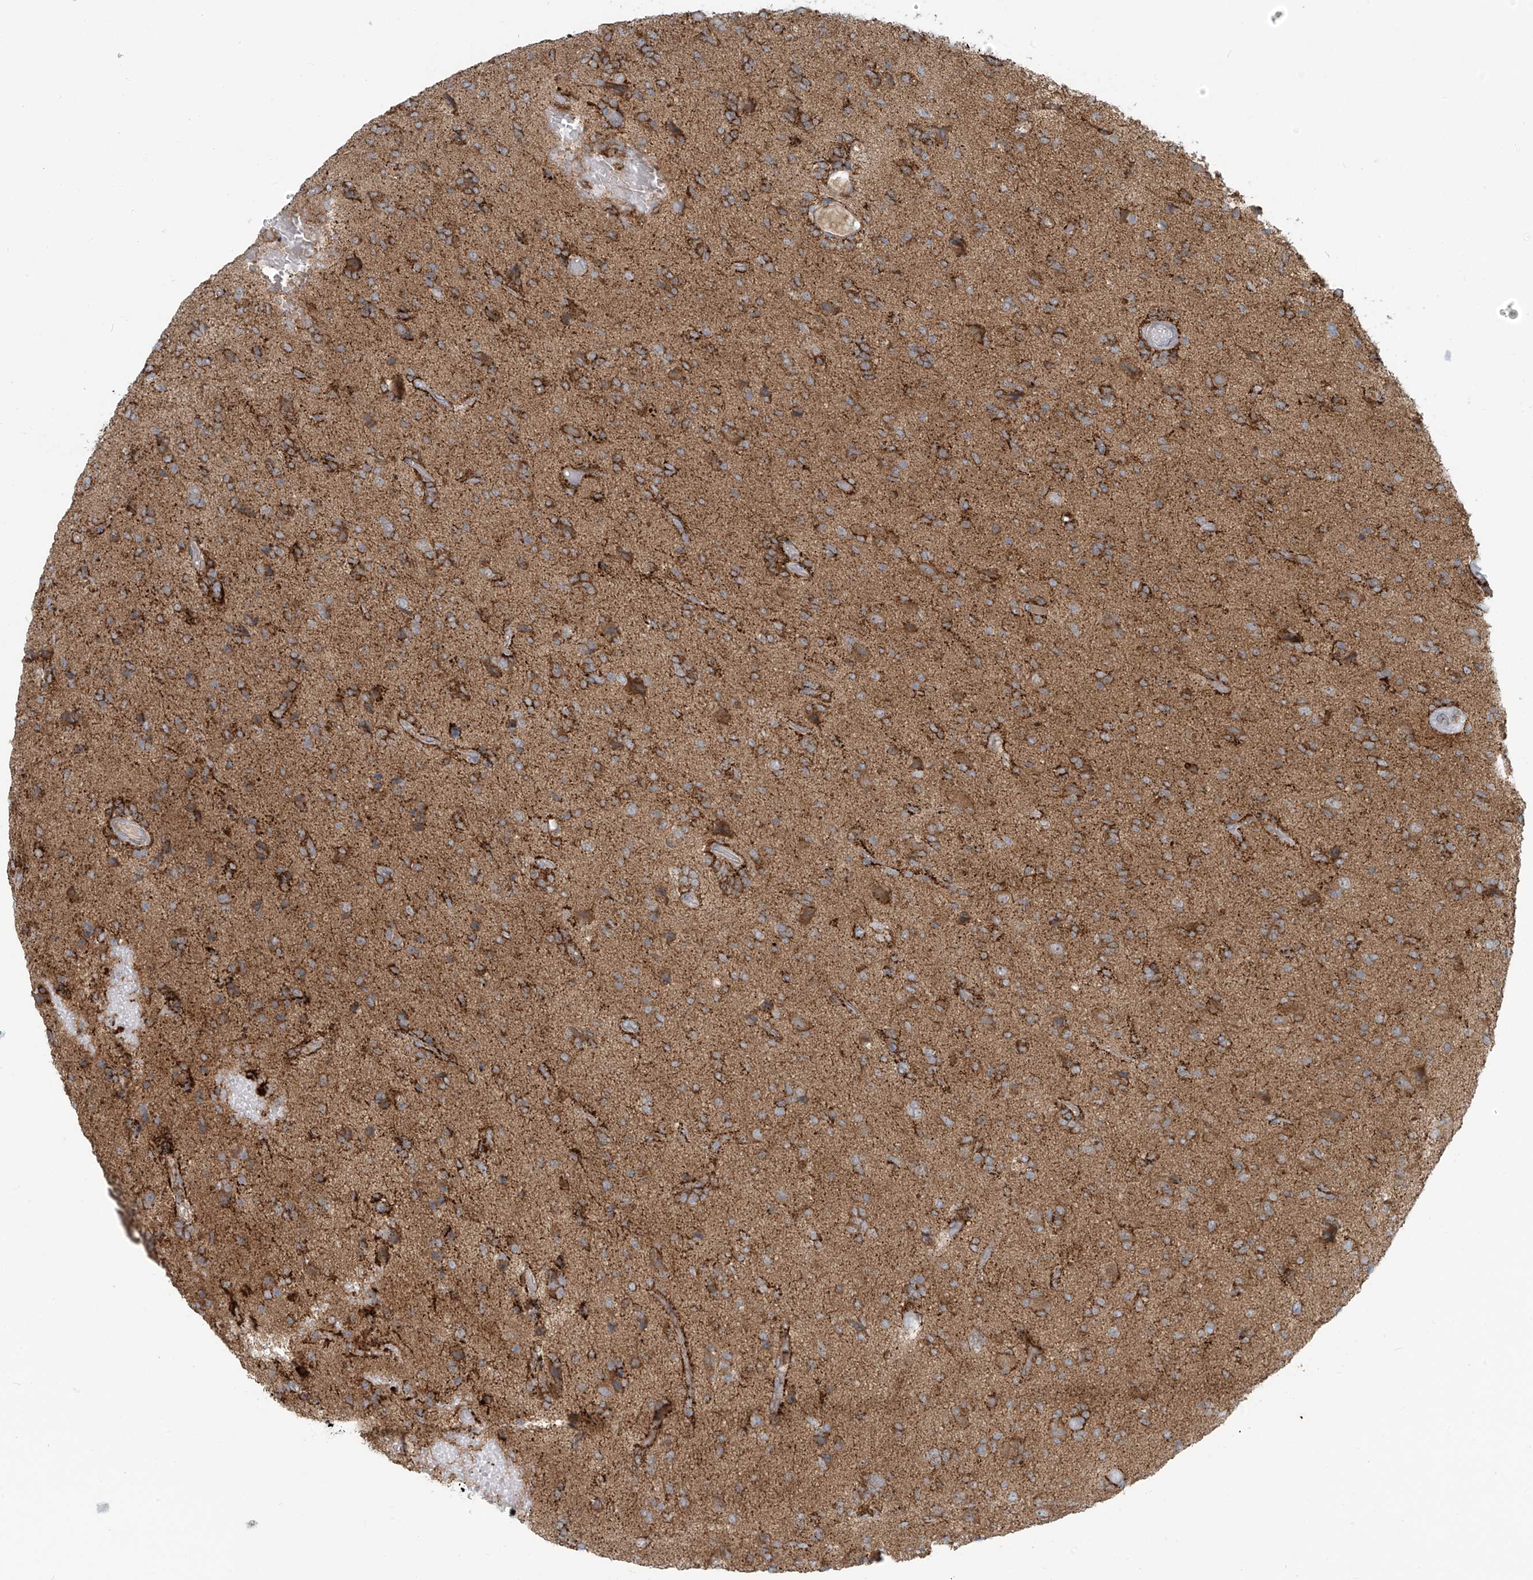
{"staining": {"intensity": "moderate", "quantity": "25%-75%", "location": "cytoplasmic/membranous"}, "tissue": "glioma", "cell_type": "Tumor cells", "image_type": "cancer", "snomed": [{"axis": "morphology", "description": "Glioma, malignant, High grade"}, {"axis": "topography", "description": "Brain"}], "caption": "This photomicrograph shows immunohistochemistry staining of human glioma, with medium moderate cytoplasmic/membranous expression in approximately 25%-75% of tumor cells.", "gene": "LZTS3", "patient": {"sex": "female", "age": 59}}